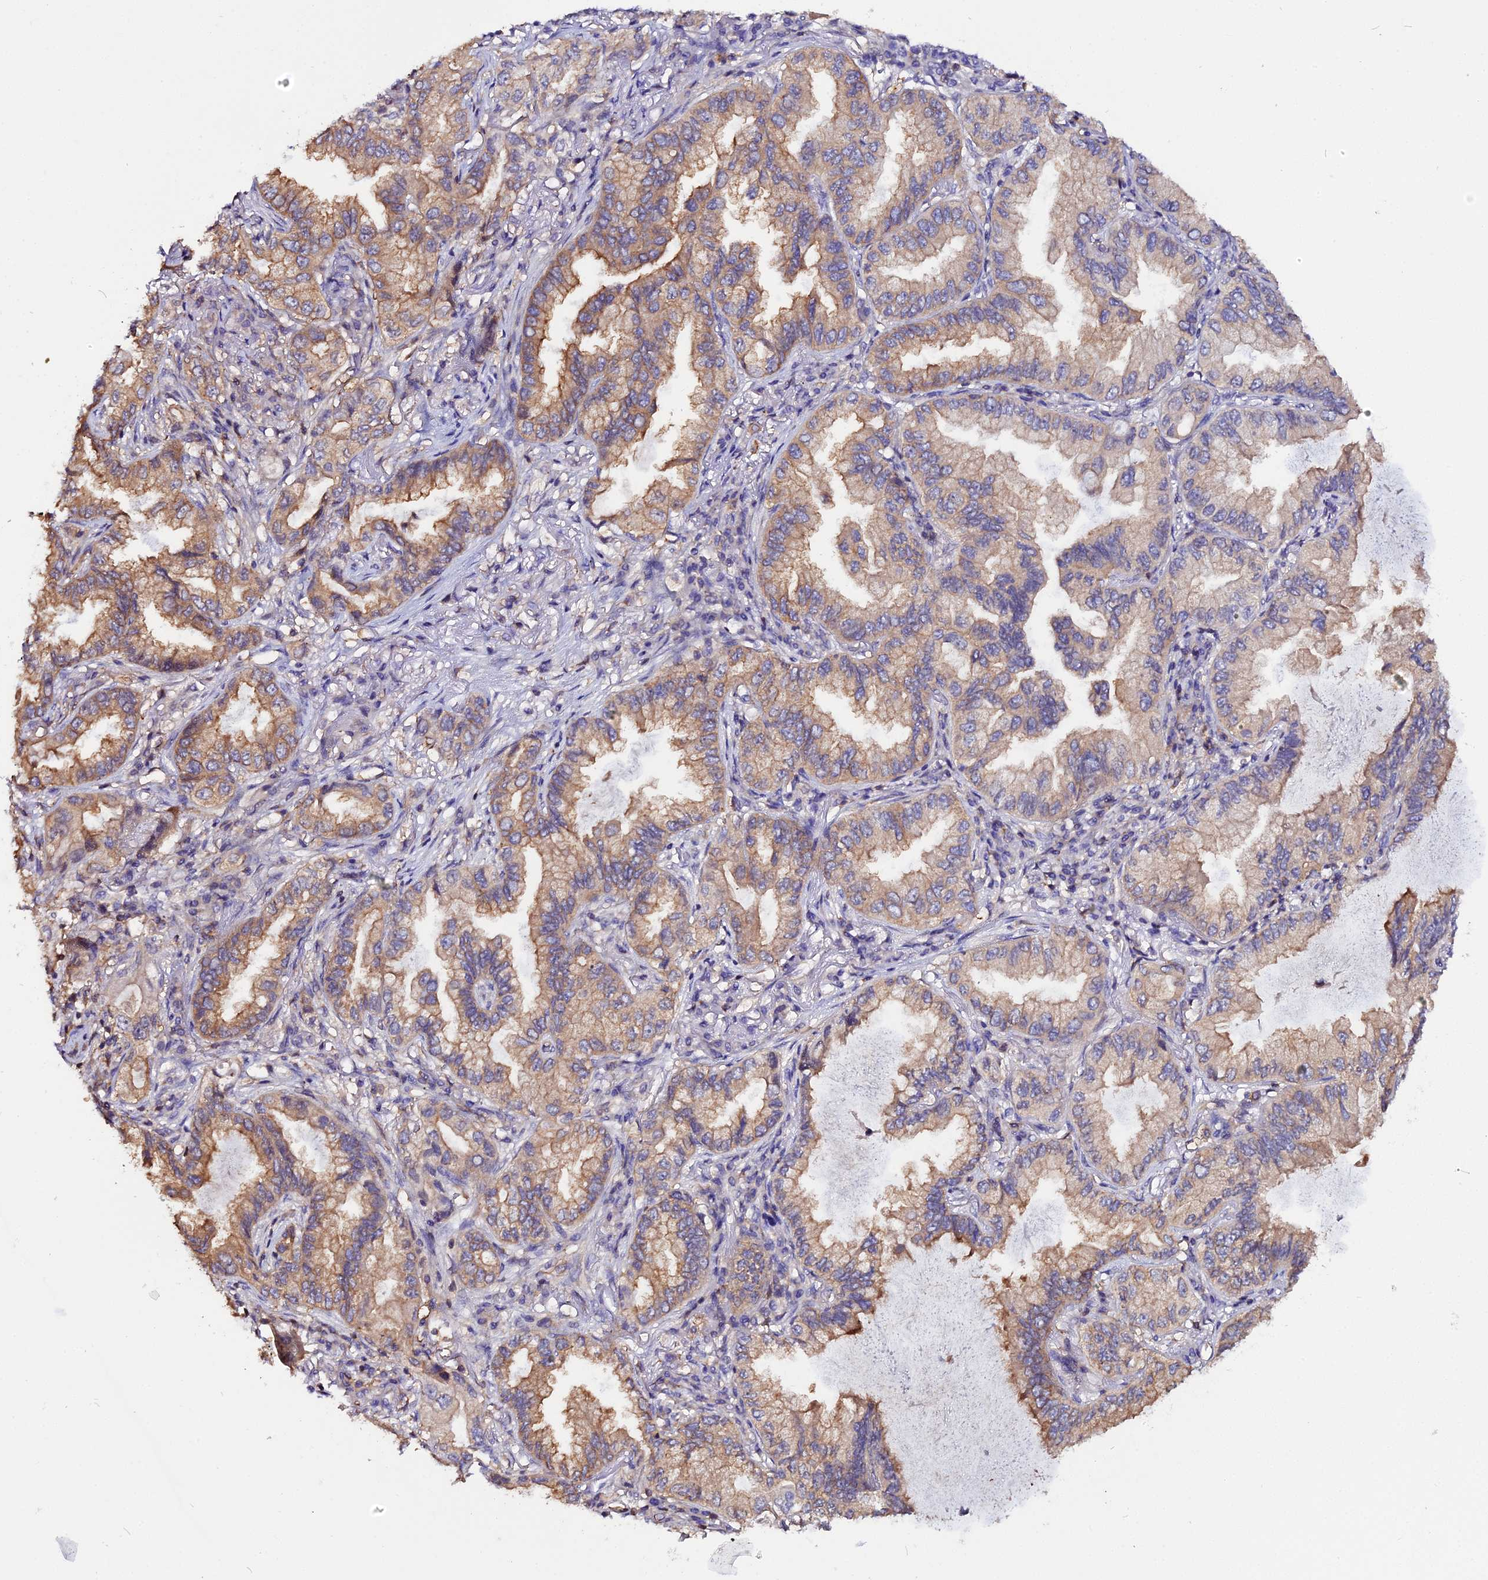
{"staining": {"intensity": "moderate", "quantity": ">75%", "location": "cytoplasmic/membranous"}, "tissue": "lung cancer", "cell_type": "Tumor cells", "image_type": "cancer", "snomed": [{"axis": "morphology", "description": "Adenocarcinoma, NOS"}, {"axis": "topography", "description": "Lung"}], "caption": "Moderate cytoplasmic/membranous protein positivity is appreciated in approximately >75% of tumor cells in lung cancer.", "gene": "USP17L15", "patient": {"sex": "female", "age": 69}}